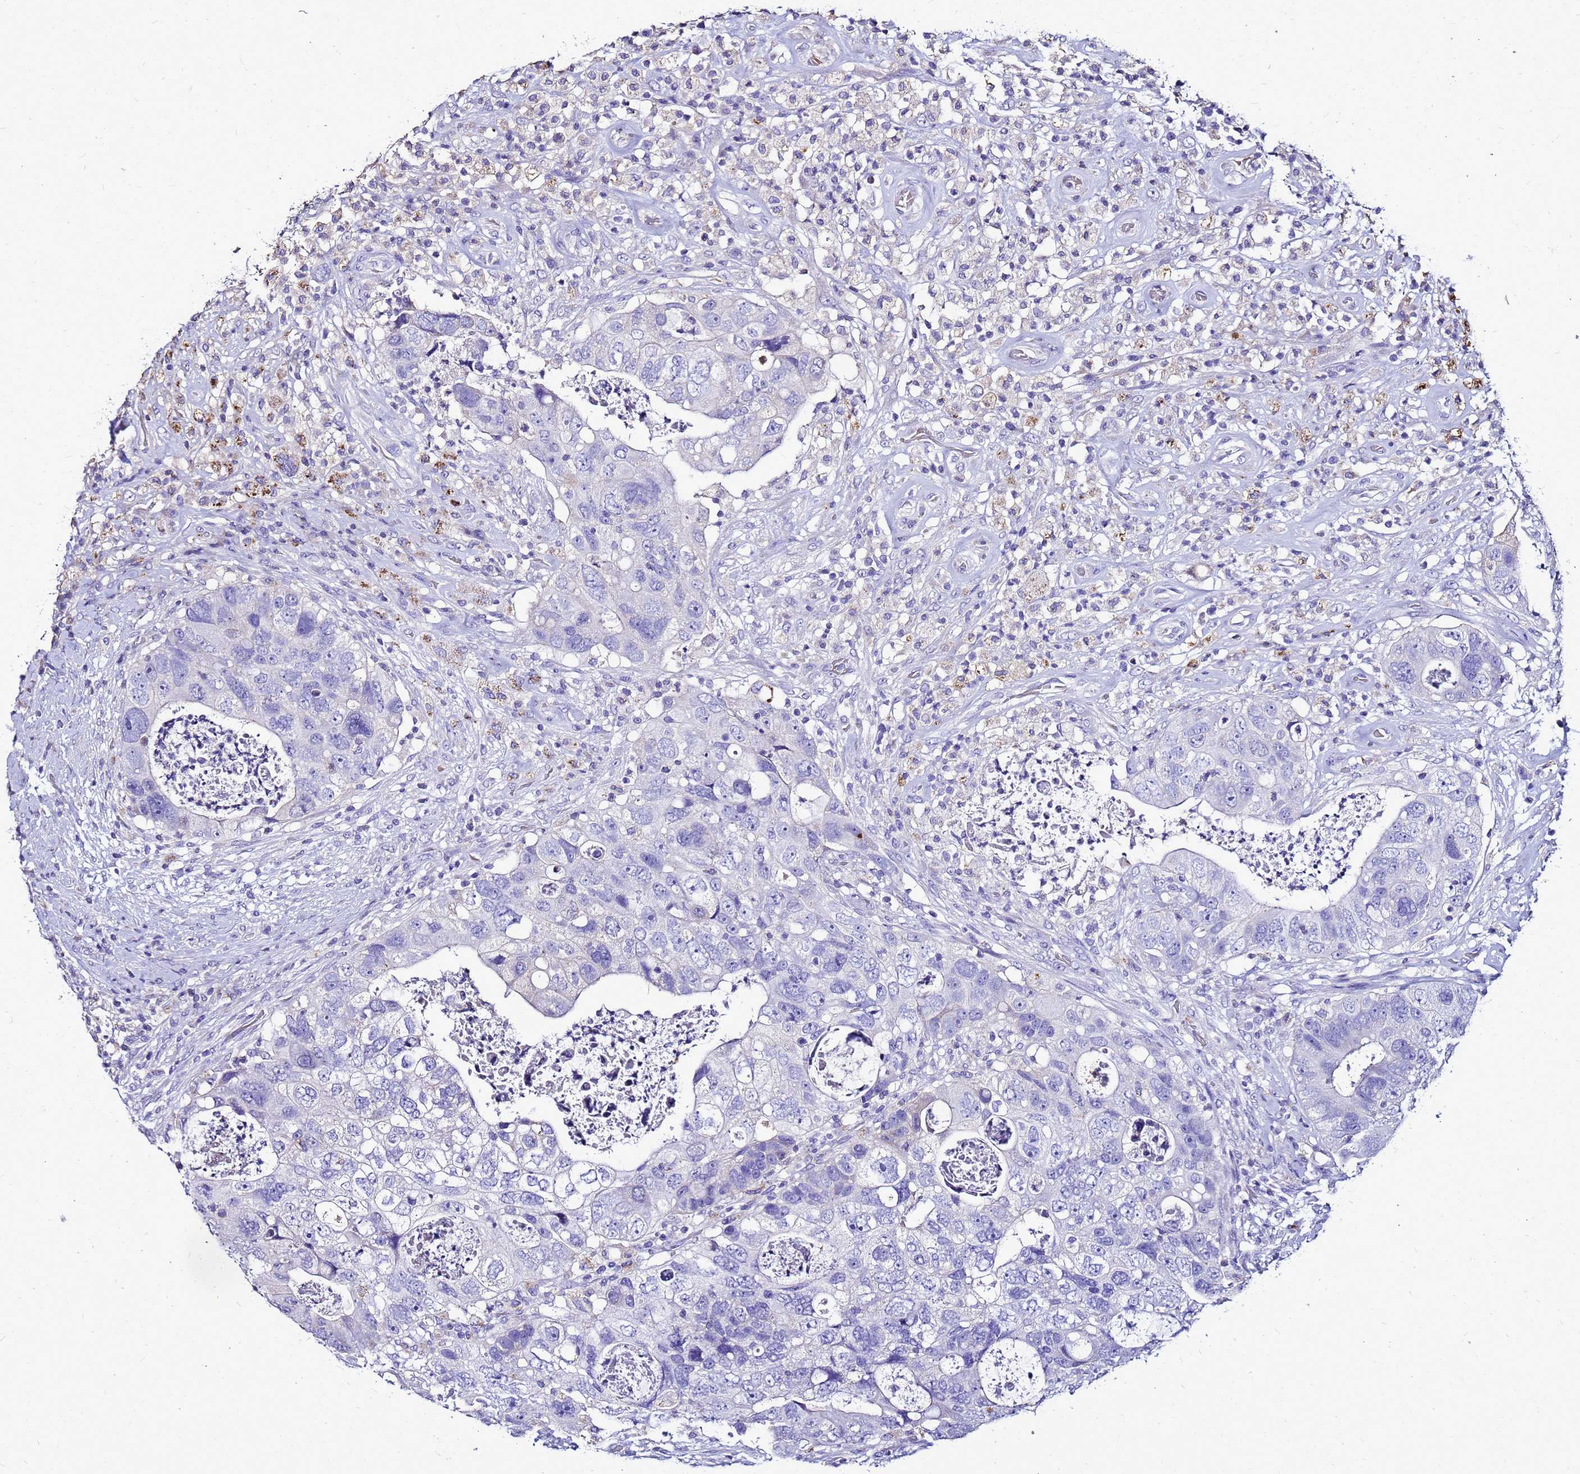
{"staining": {"intensity": "negative", "quantity": "none", "location": "none"}, "tissue": "colorectal cancer", "cell_type": "Tumor cells", "image_type": "cancer", "snomed": [{"axis": "morphology", "description": "Adenocarcinoma, NOS"}, {"axis": "topography", "description": "Rectum"}], "caption": "Immunohistochemical staining of colorectal cancer exhibits no significant expression in tumor cells.", "gene": "S100A2", "patient": {"sex": "male", "age": 59}}